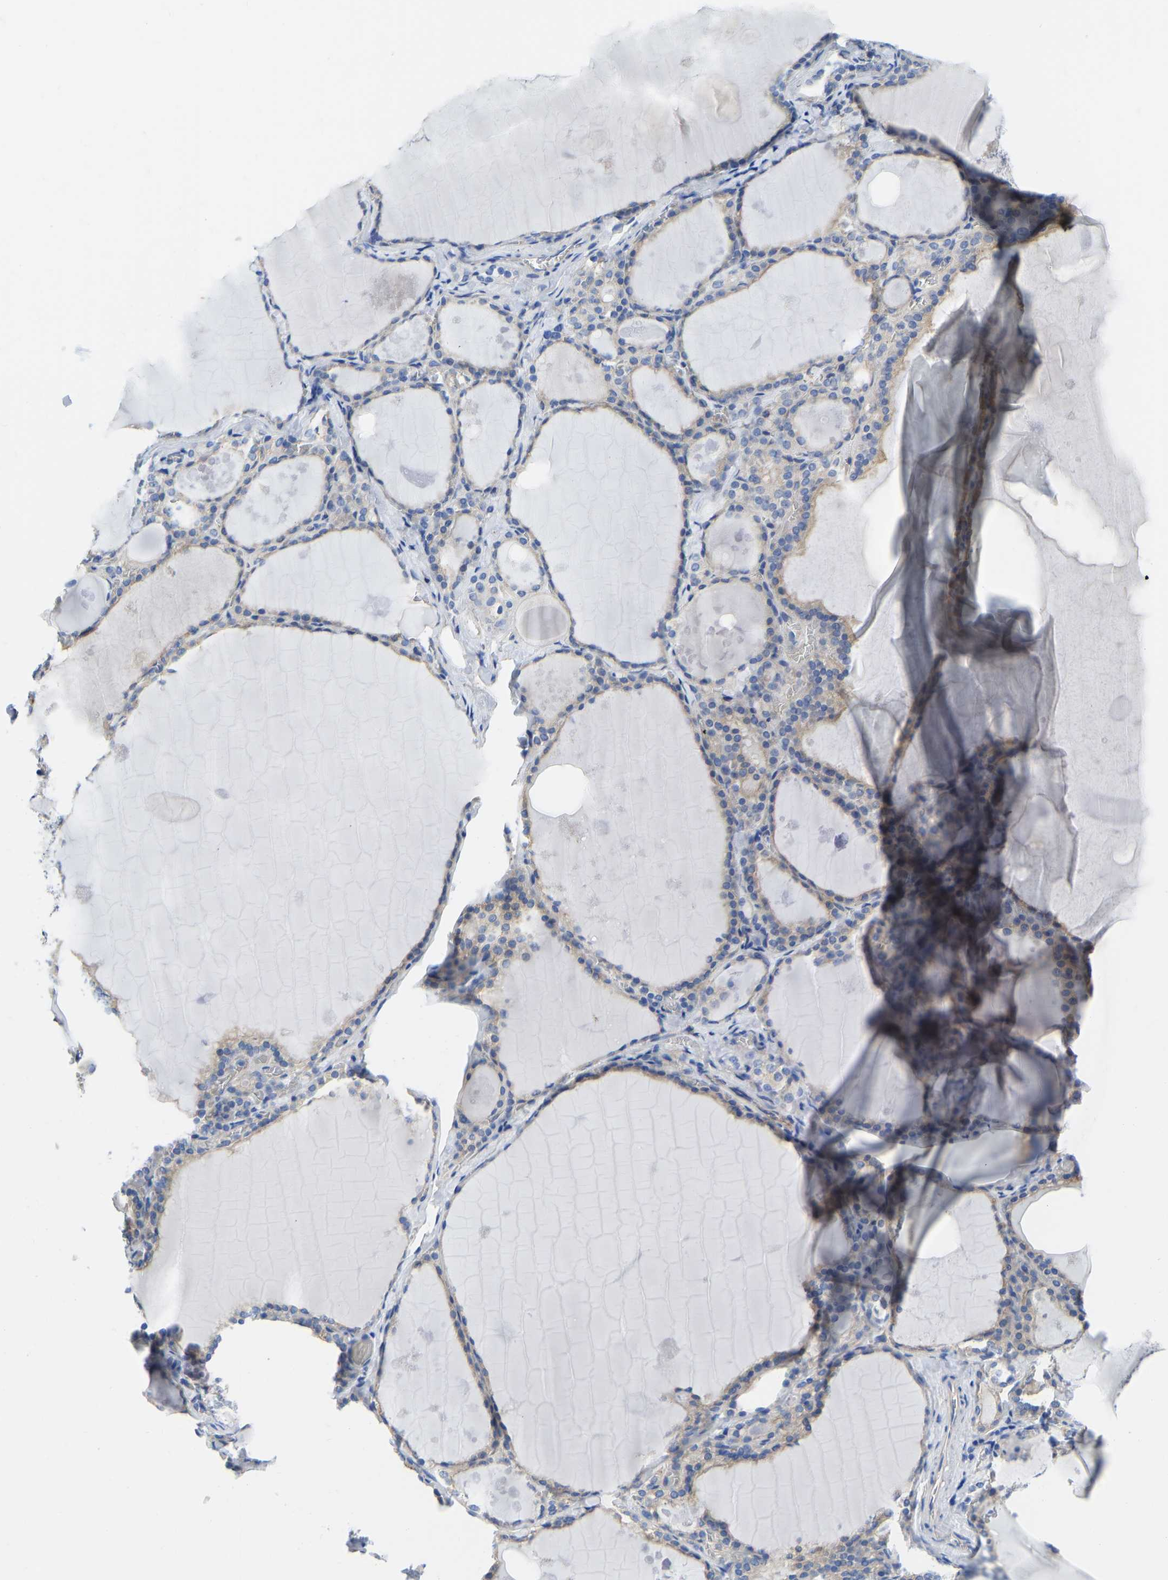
{"staining": {"intensity": "weak", "quantity": "25%-75%", "location": "cytoplasmic/membranous"}, "tissue": "thyroid gland", "cell_type": "Glandular cells", "image_type": "normal", "snomed": [{"axis": "morphology", "description": "Normal tissue, NOS"}, {"axis": "topography", "description": "Thyroid gland"}], "caption": "Benign thyroid gland shows weak cytoplasmic/membranous positivity in about 25%-75% of glandular cells, visualized by immunohistochemistry. The protein of interest is stained brown, and the nuclei are stained in blue (DAB IHC with brightfield microscopy, high magnification).", "gene": "CHAD", "patient": {"sex": "male", "age": 56}}